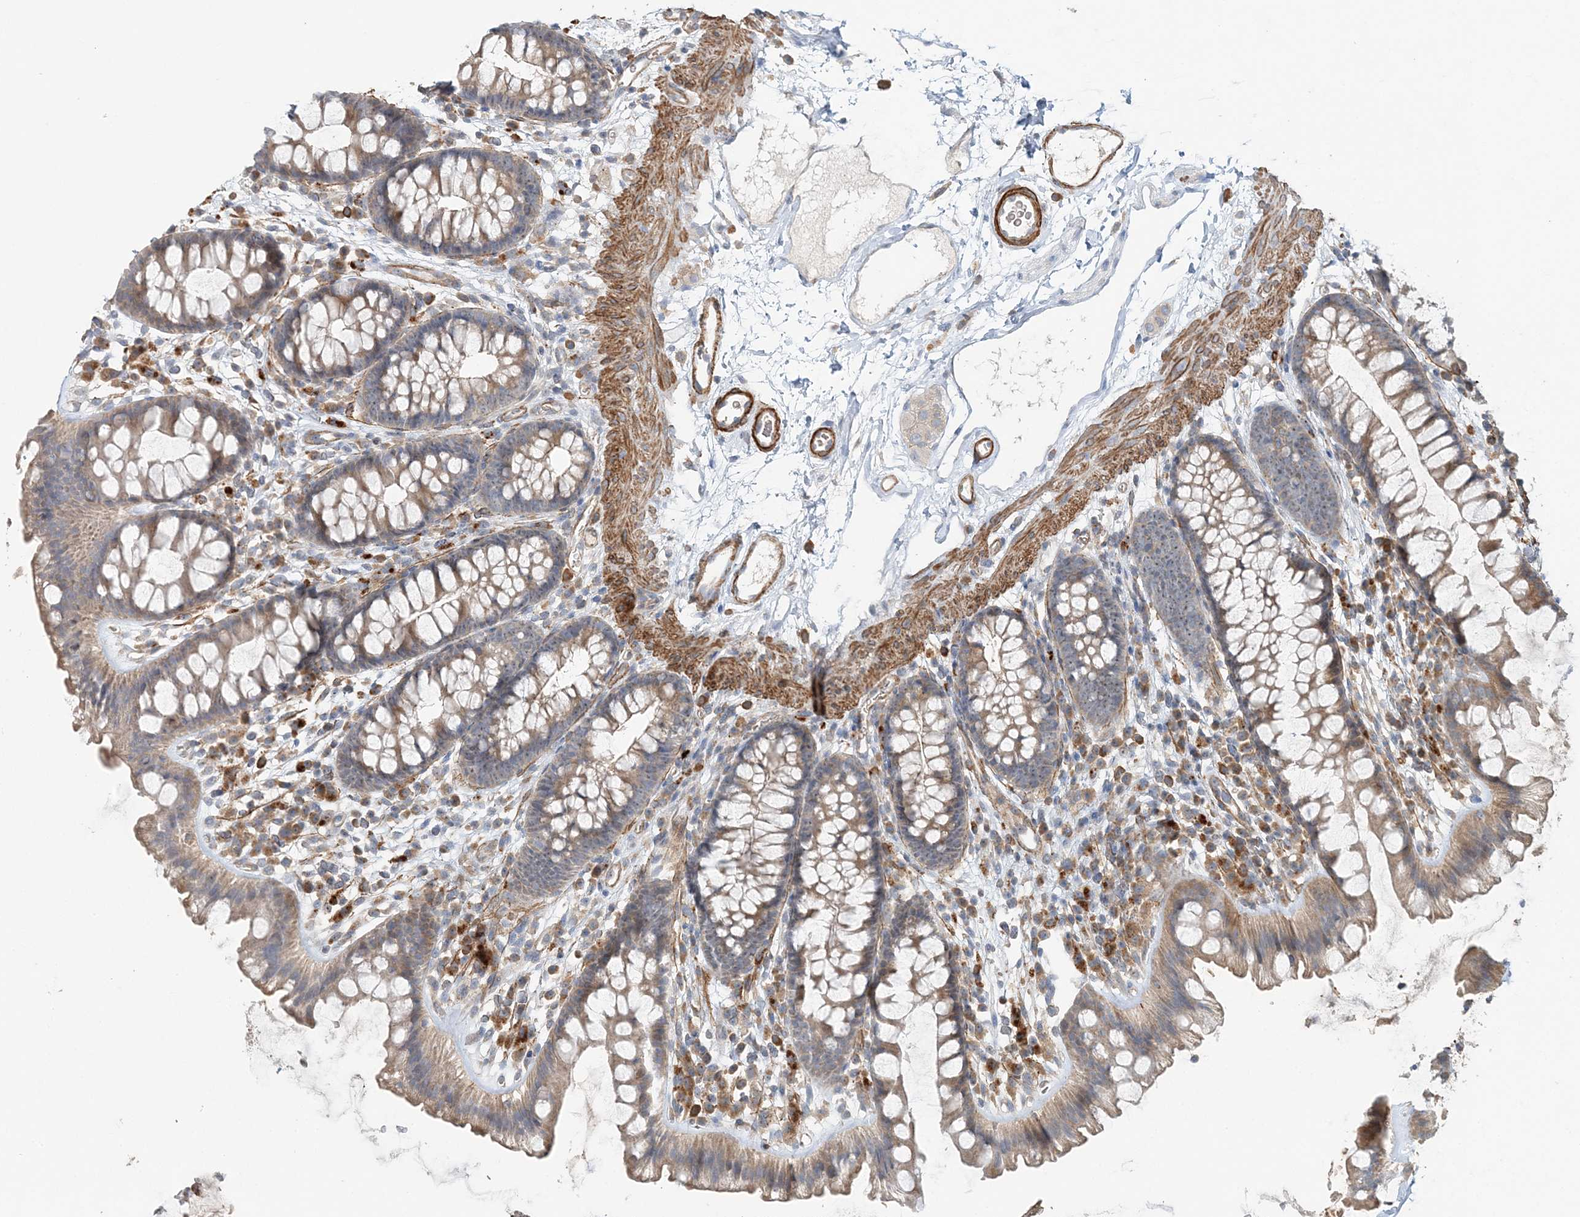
{"staining": {"intensity": "negative", "quantity": "none", "location": "none"}, "tissue": "colon", "cell_type": "Endothelial cells", "image_type": "normal", "snomed": [{"axis": "morphology", "description": "Normal tissue, NOS"}, {"axis": "topography", "description": "Colon"}], "caption": "This is a micrograph of immunohistochemistry (IHC) staining of unremarkable colon, which shows no expression in endothelial cells. (Stains: DAB (3,3'-diaminobenzidine) immunohistochemistry with hematoxylin counter stain, Microscopy: brightfield microscopy at high magnification).", "gene": "TTI1", "patient": {"sex": "female", "age": 62}}